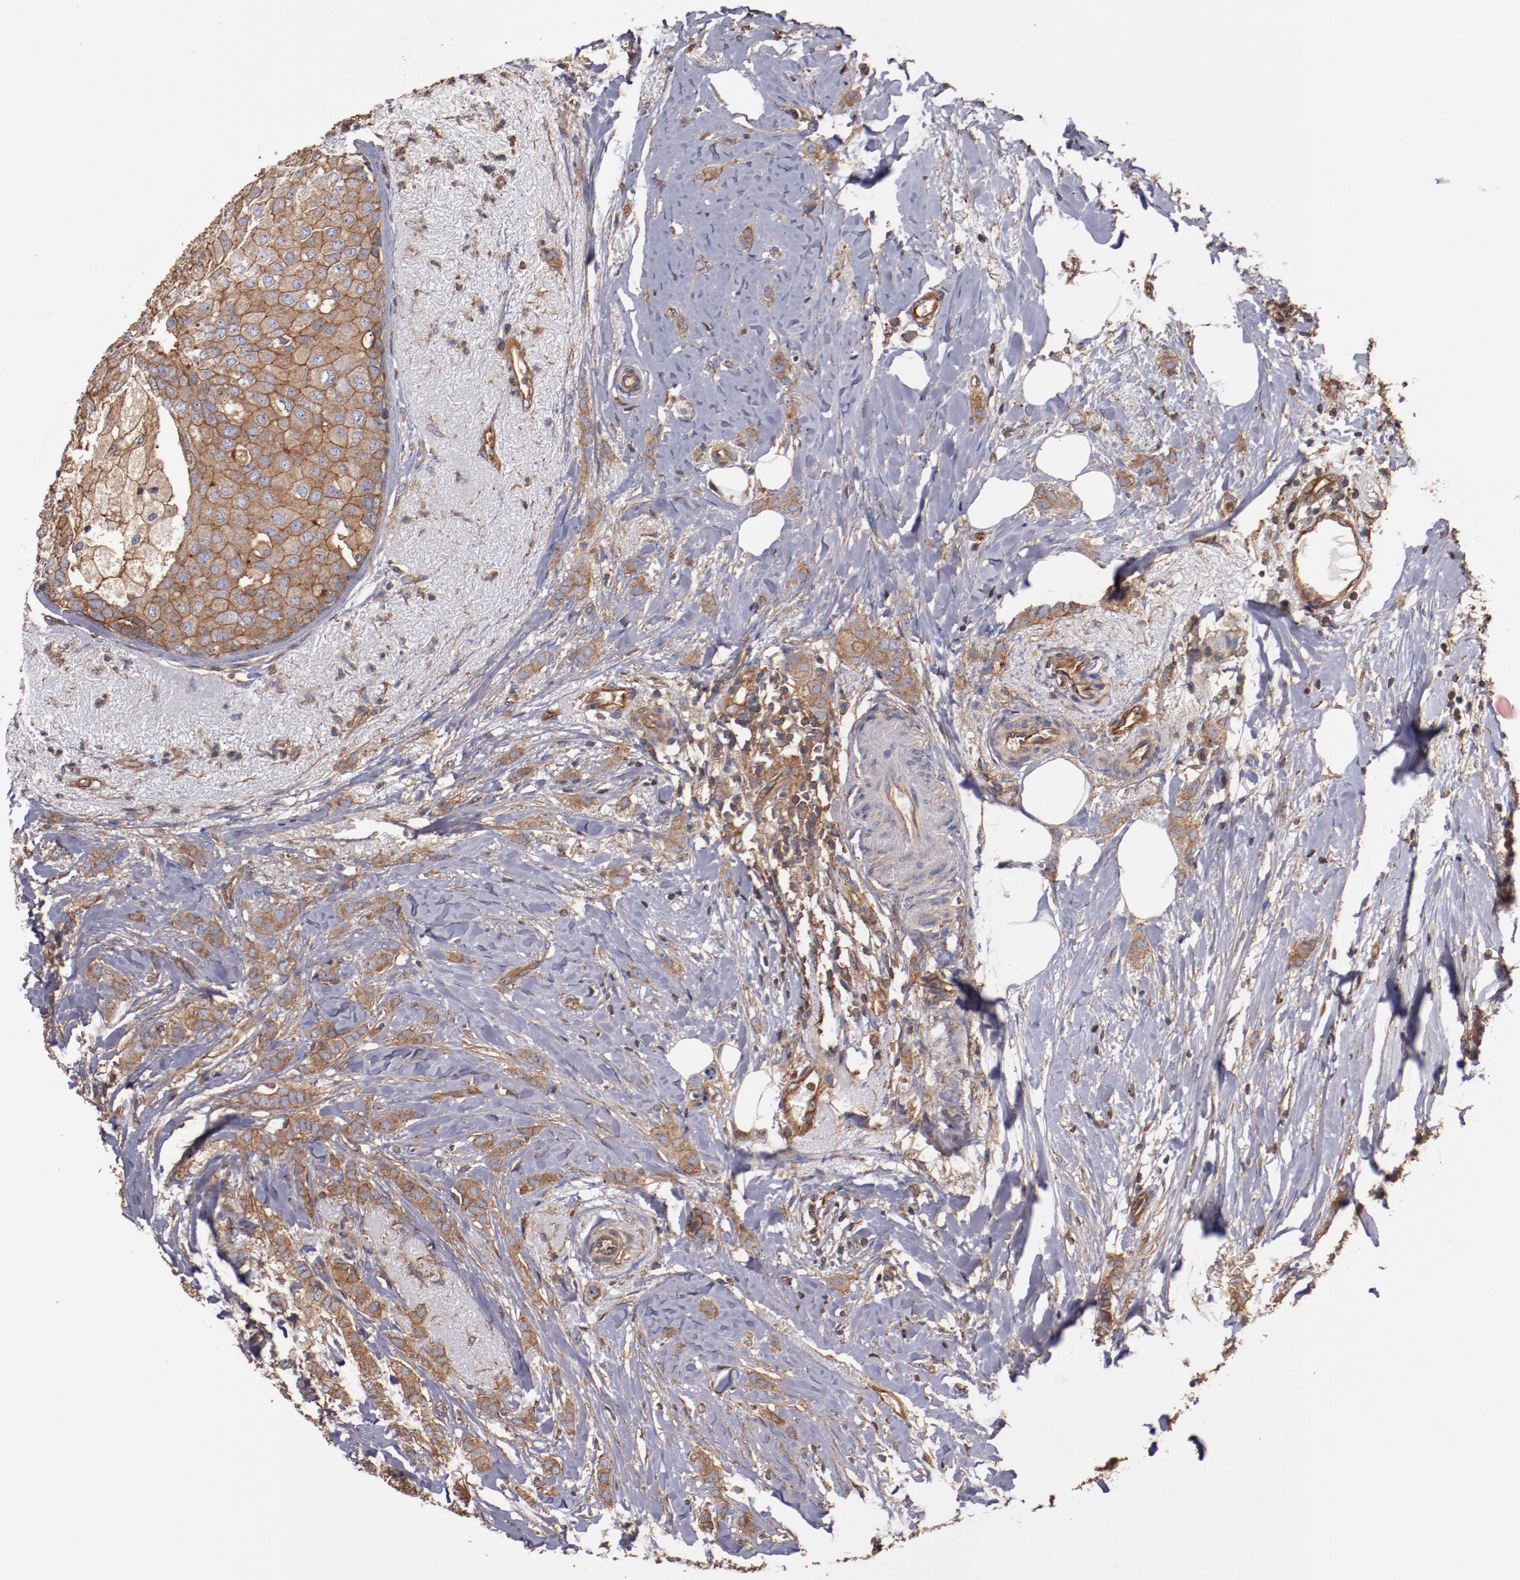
{"staining": {"intensity": "strong", "quantity": ">75%", "location": "cytoplasmic/membranous"}, "tissue": "breast cancer", "cell_type": "Tumor cells", "image_type": "cancer", "snomed": [{"axis": "morphology", "description": "Lobular carcinoma"}, {"axis": "topography", "description": "Breast"}], "caption": "Human lobular carcinoma (breast) stained with a protein marker shows strong staining in tumor cells.", "gene": "TMOD3", "patient": {"sex": "female", "age": 55}}